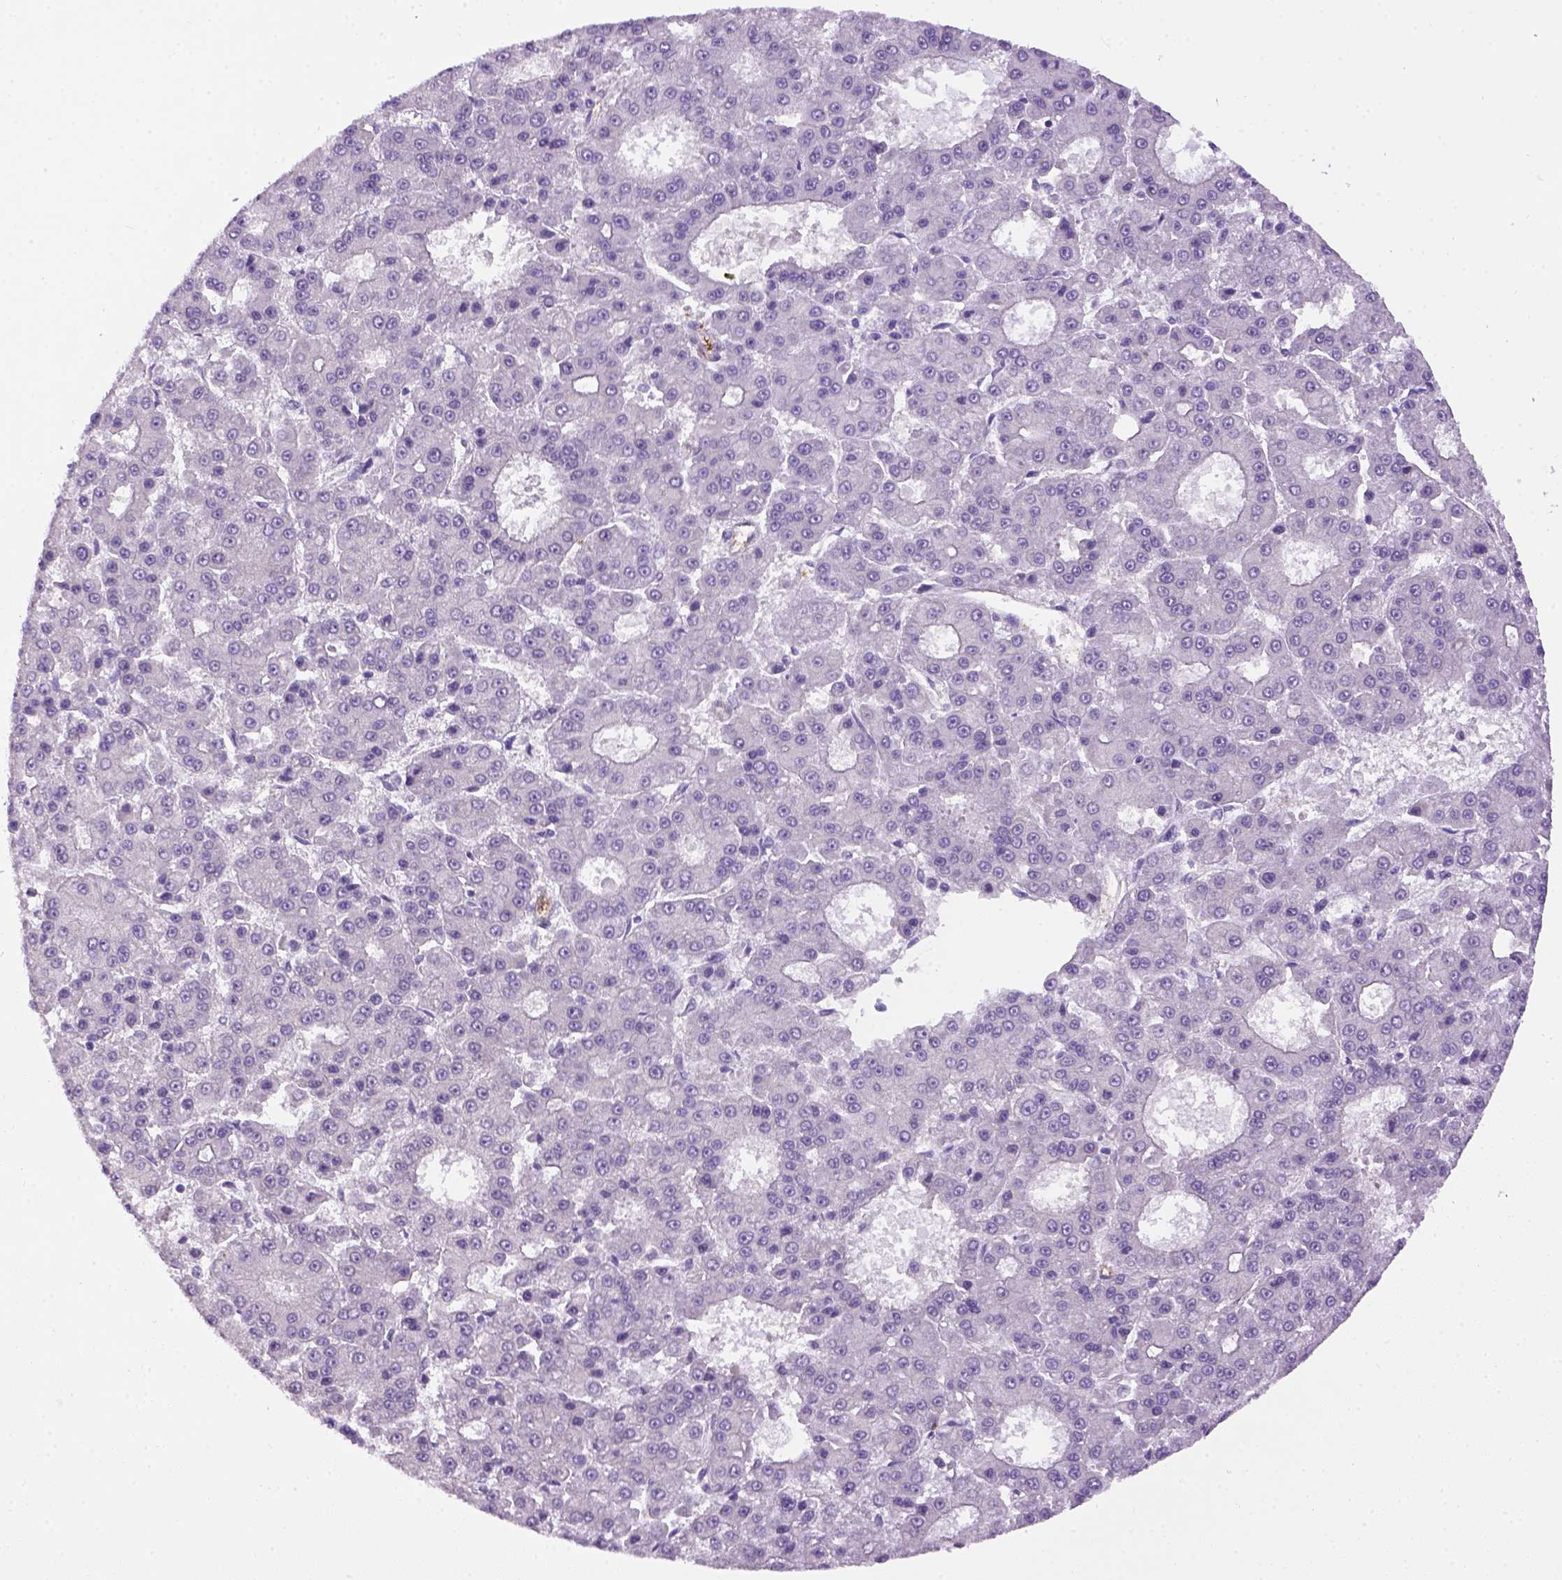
{"staining": {"intensity": "negative", "quantity": "none", "location": "none"}, "tissue": "liver cancer", "cell_type": "Tumor cells", "image_type": "cancer", "snomed": [{"axis": "morphology", "description": "Carcinoma, Hepatocellular, NOS"}, {"axis": "topography", "description": "Liver"}], "caption": "Tumor cells show no significant positivity in liver cancer.", "gene": "KAZN", "patient": {"sex": "male", "age": 70}}